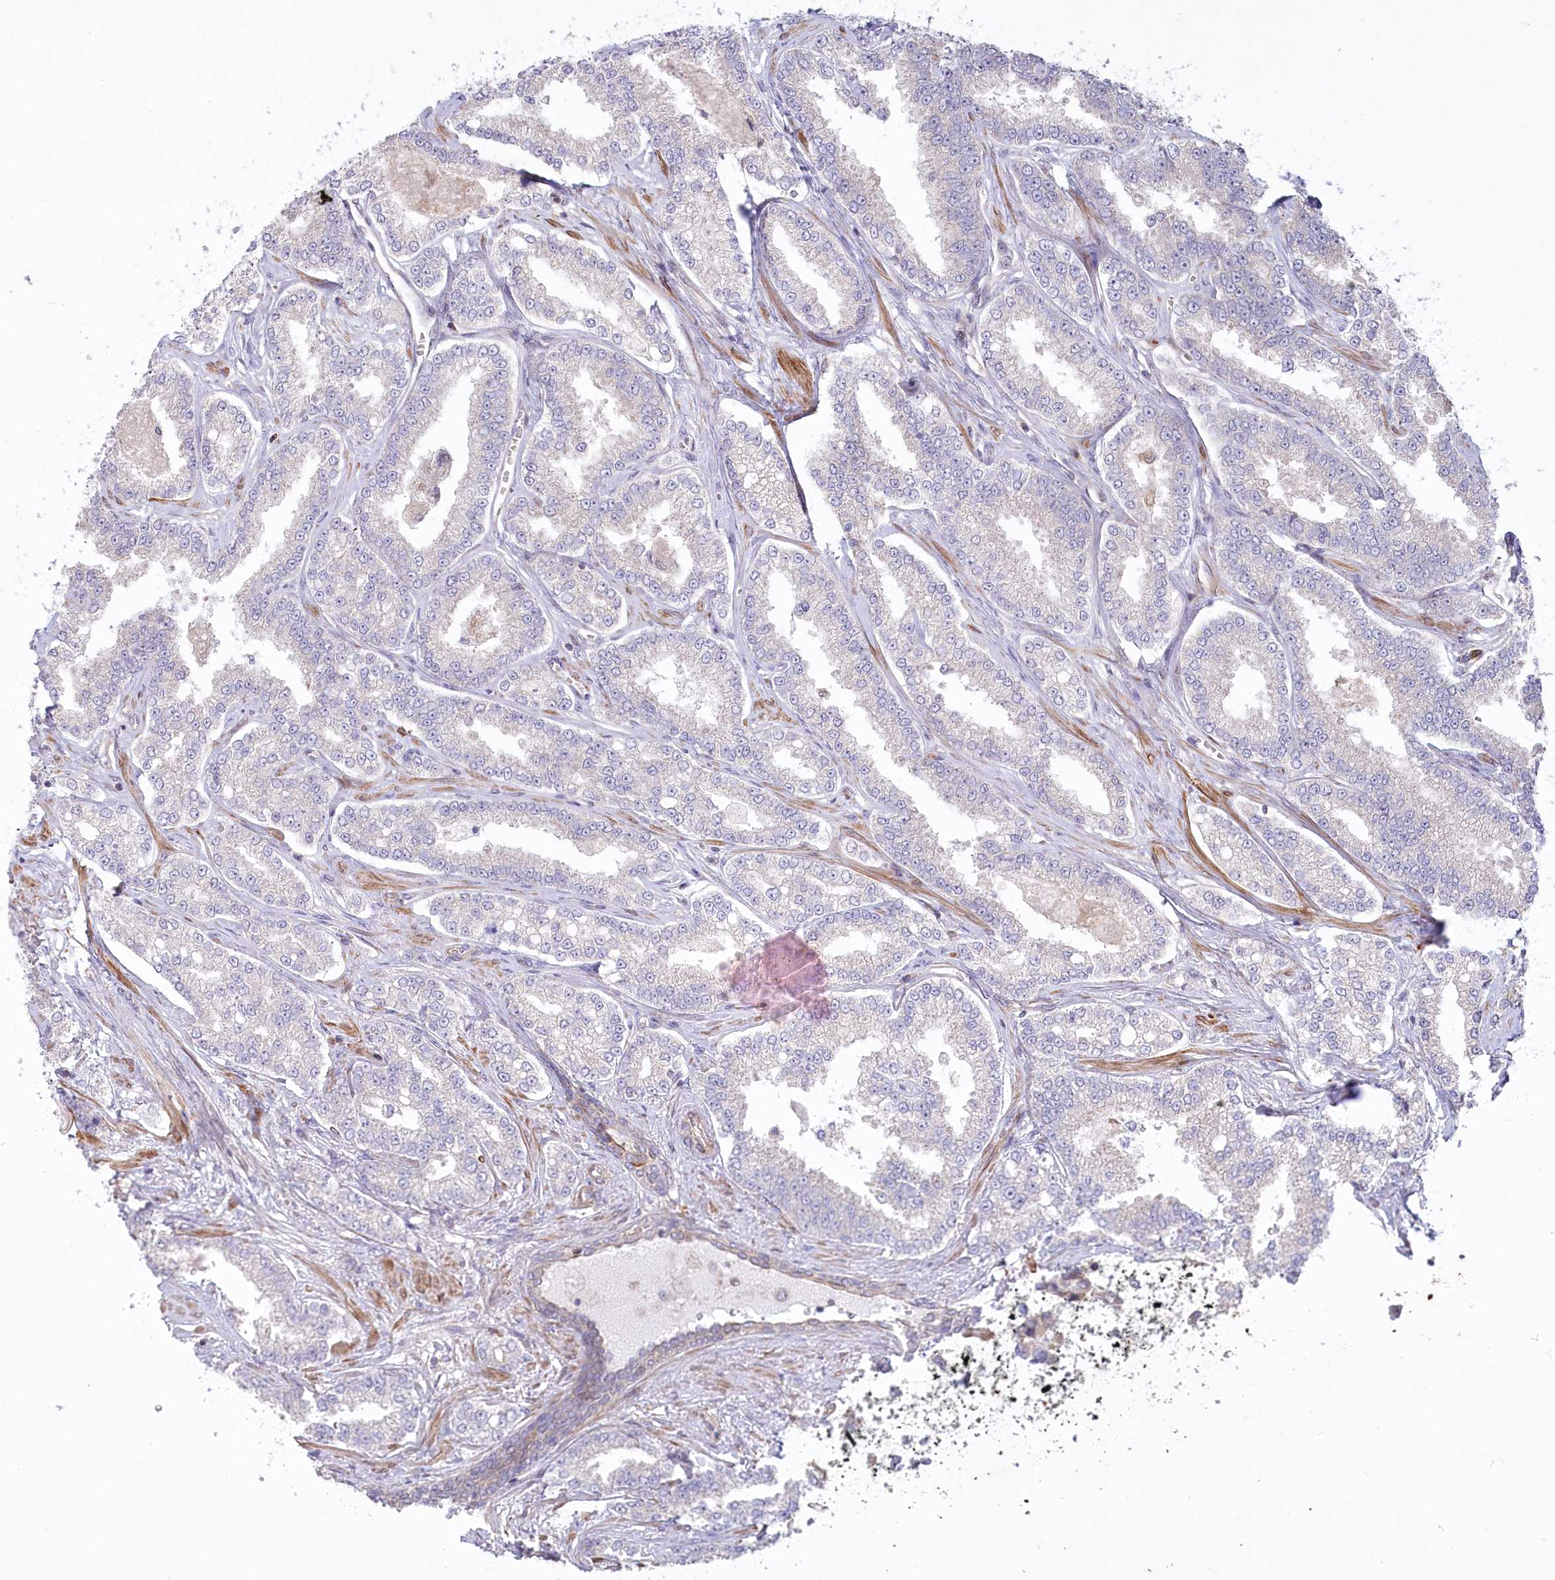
{"staining": {"intensity": "negative", "quantity": "none", "location": "none"}, "tissue": "prostate cancer", "cell_type": "Tumor cells", "image_type": "cancer", "snomed": [{"axis": "morphology", "description": "Normal tissue, NOS"}, {"axis": "morphology", "description": "Adenocarcinoma, High grade"}, {"axis": "topography", "description": "Prostate"}], "caption": "Tumor cells are negative for brown protein staining in prostate cancer (high-grade adenocarcinoma). Nuclei are stained in blue.", "gene": "MTG1", "patient": {"sex": "male", "age": 83}}